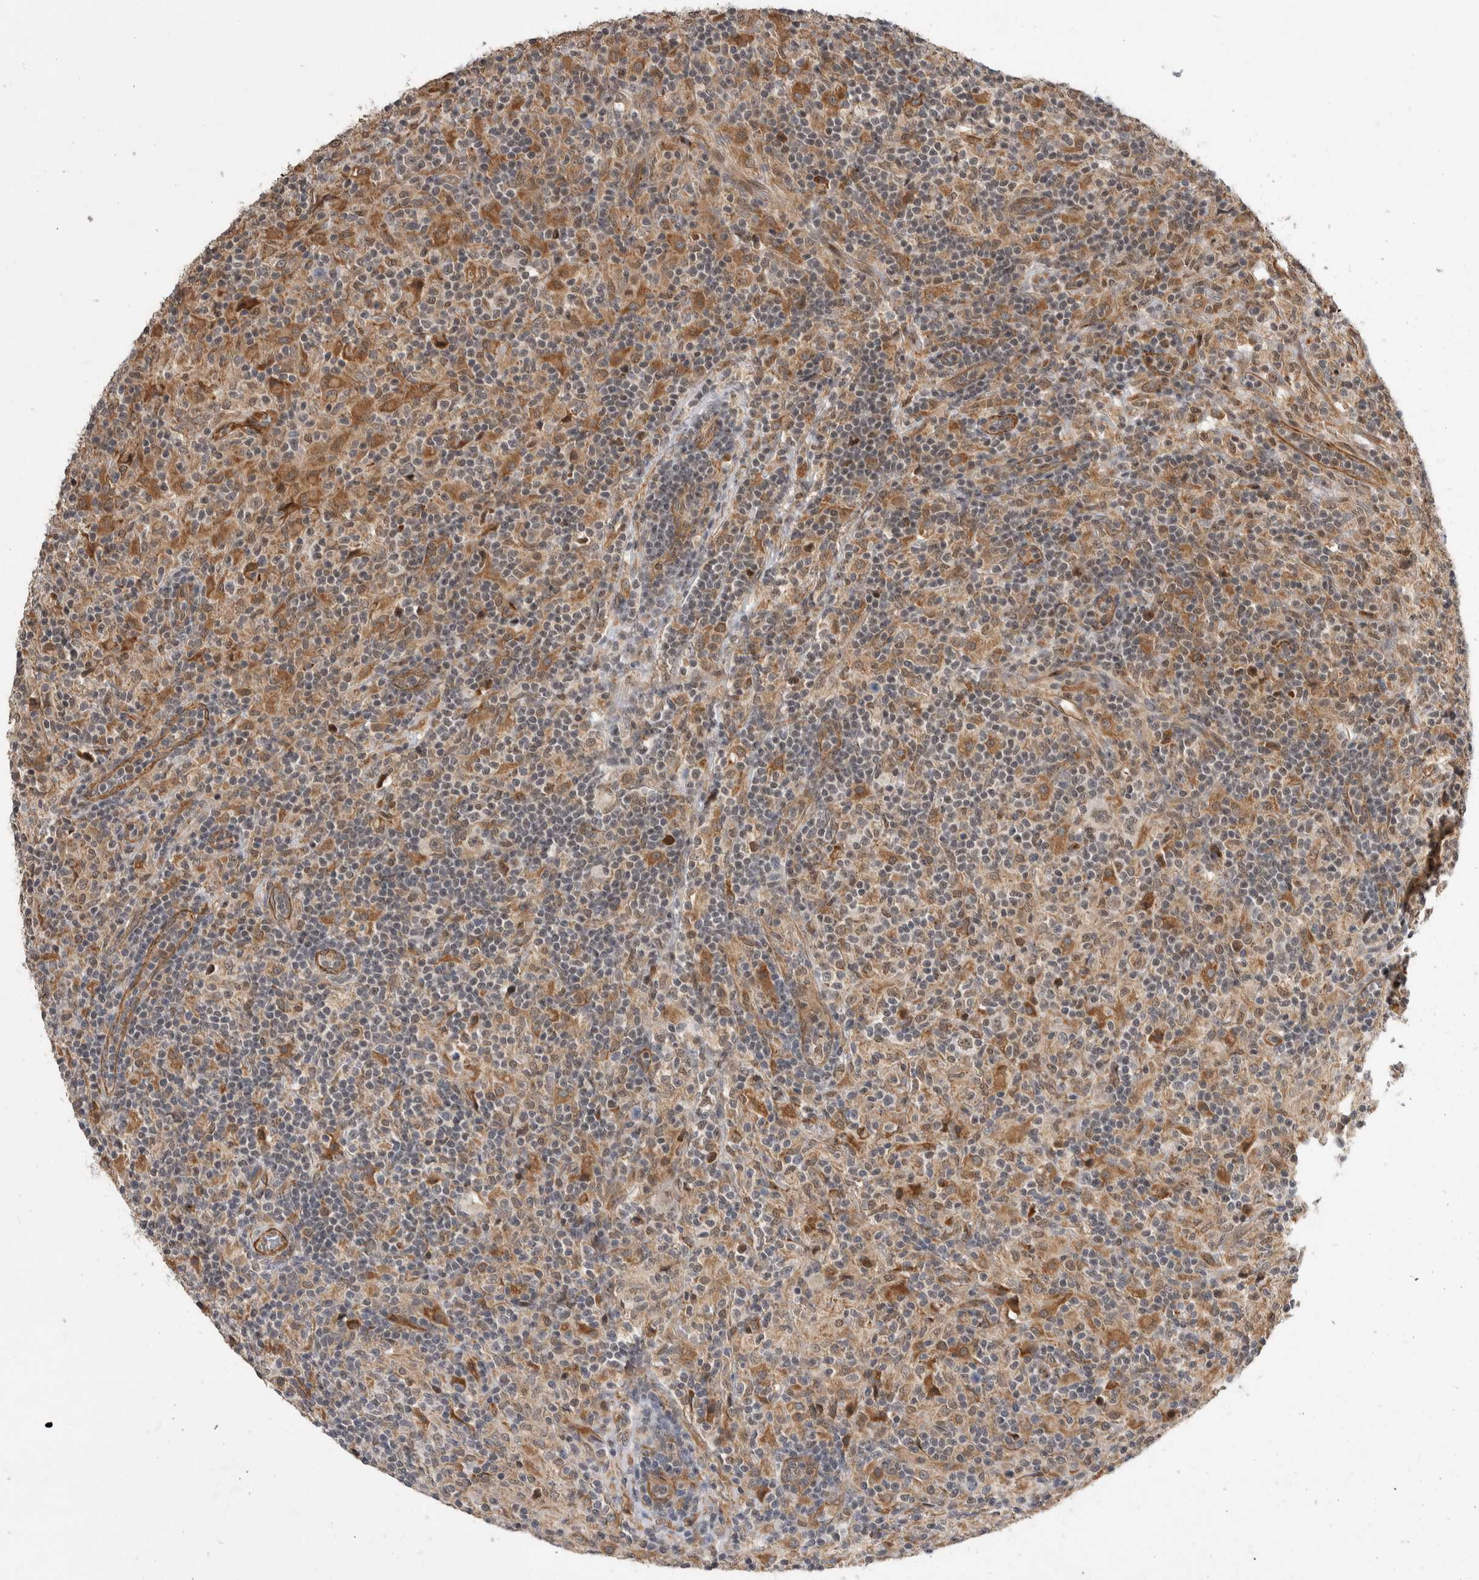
{"staining": {"intensity": "moderate", "quantity": ">75%", "location": "cytoplasmic/membranous"}, "tissue": "lymphoma", "cell_type": "Tumor cells", "image_type": "cancer", "snomed": [{"axis": "morphology", "description": "Hodgkin's disease, NOS"}, {"axis": "topography", "description": "Lymph node"}], "caption": "Immunohistochemistry histopathology image of neoplastic tissue: Hodgkin's disease stained using IHC demonstrates medium levels of moderate protein expression localized specifically in the cytoplasmic/membranous of tumor cells, appearing as a cytoplasmic/membranous brown color.", "gene": "PRDM4", "patient": {"sex": "male", "age": 70}}